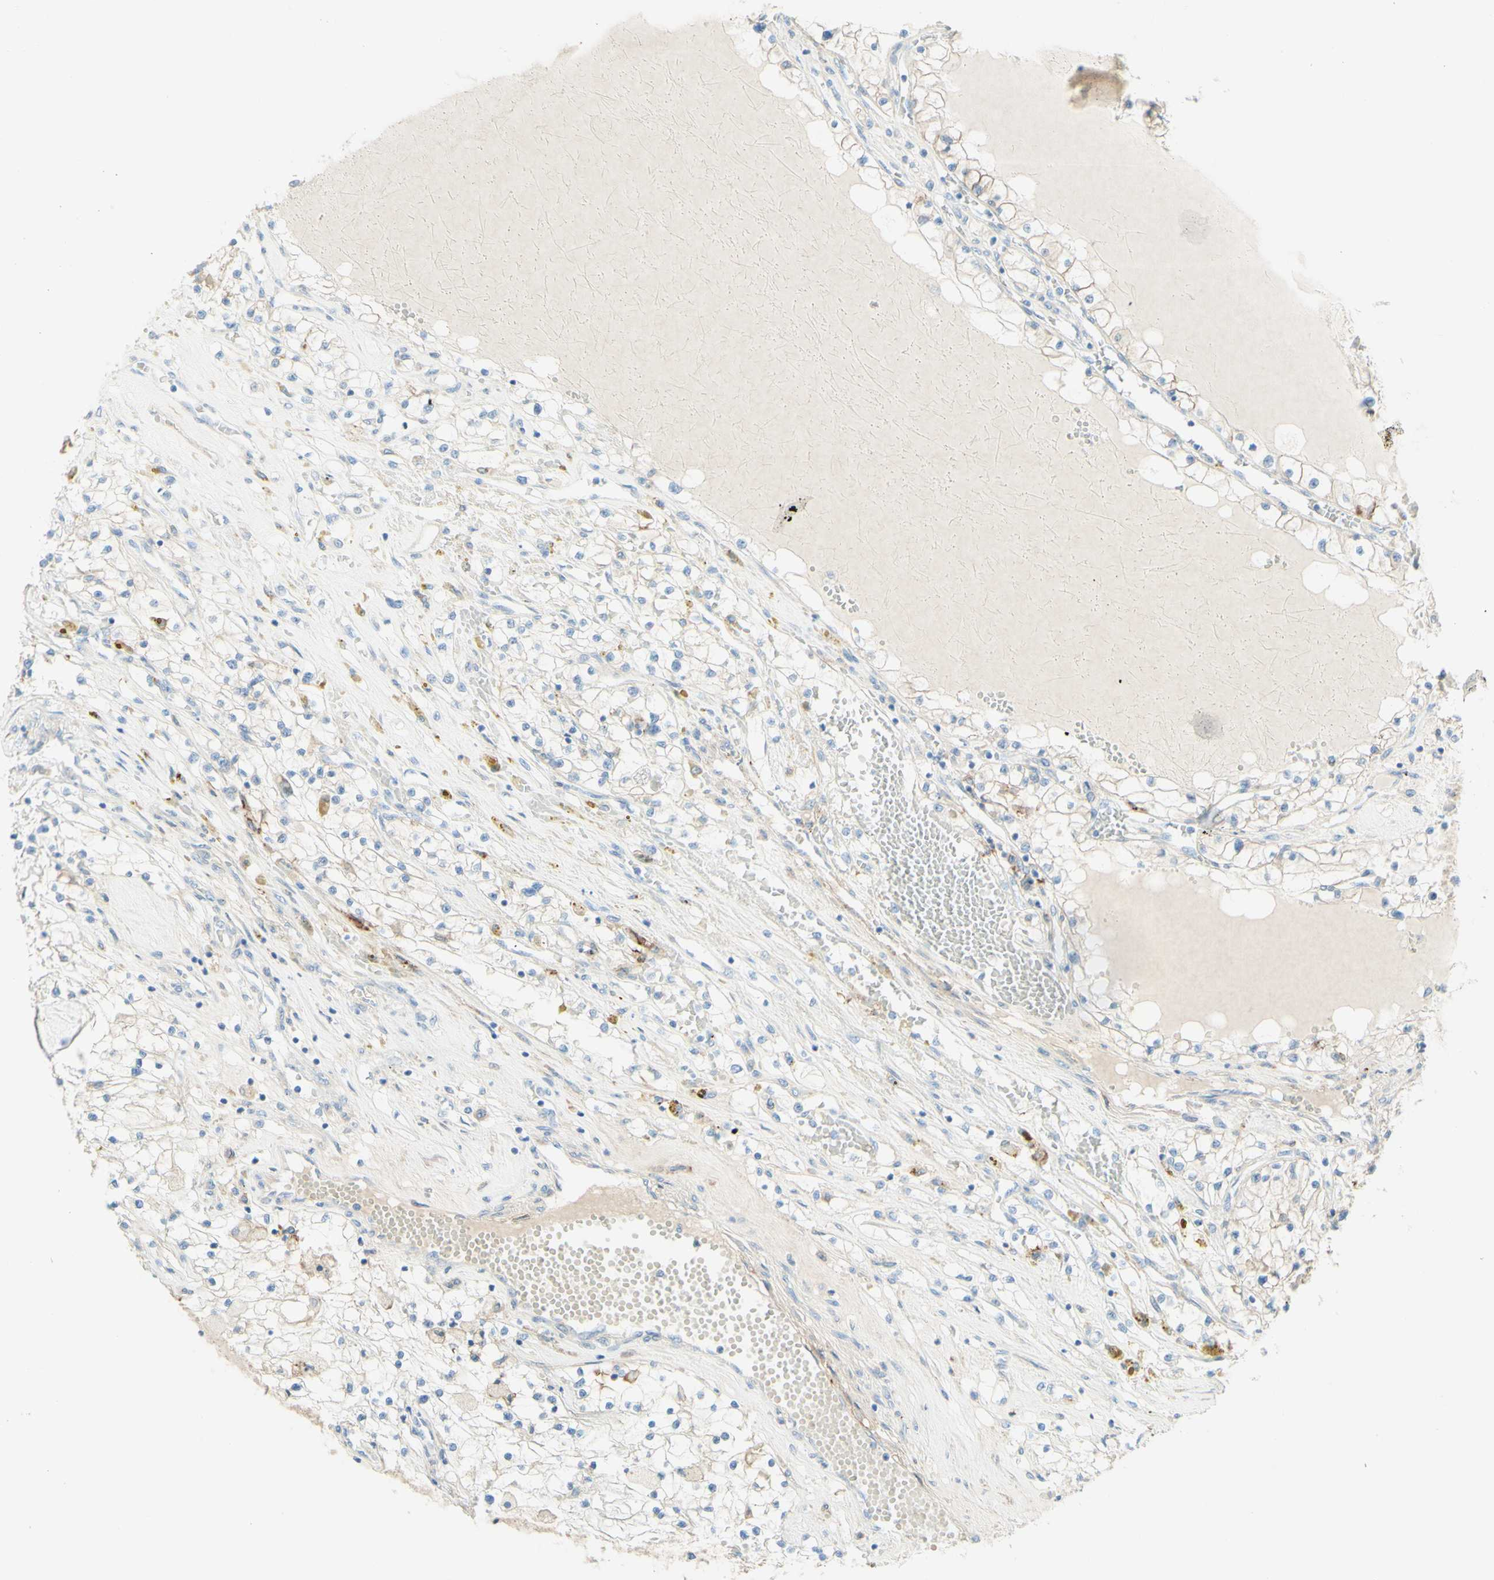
{"staining": {"intensity": "negative", "quantity": "none", "location": "none"}, "tissue": "renal cancer", "cell_type": "Tumor cells", "image_type": "cancer", "snomed": [{"axis": "morphology", "description": "Adenocarcinoma, NOS"}, {"axis": "topography", "description": "Kidney"}], "caption": "This is an IHC histopathology image of adenocarcinoma (renal). There is no expression in tumor cells.", "gene": "ALCAM", "patient": {"sex": "male", "age": 68}}